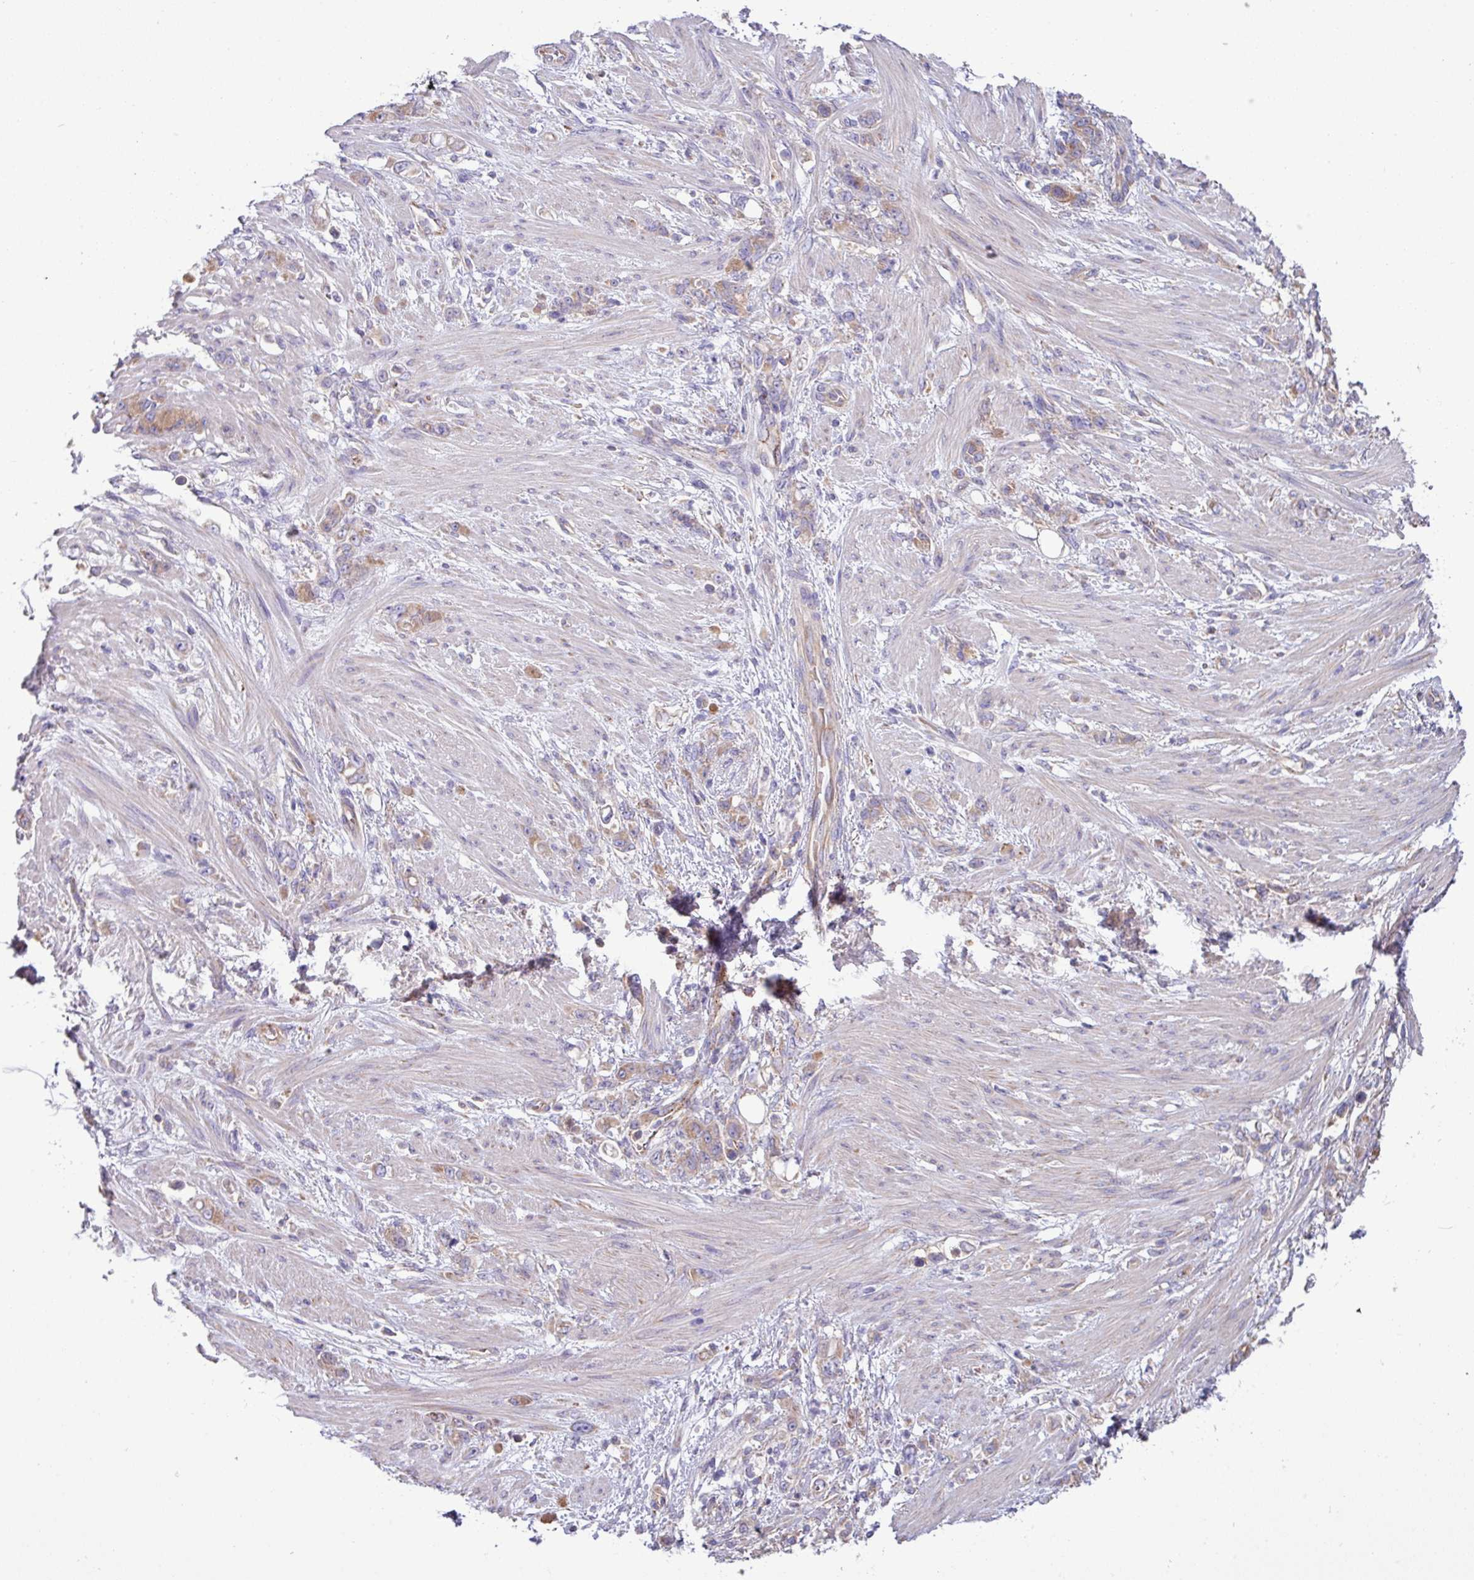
{"staining": {"intensity": "weak", "quantity": ">75%", "location": "cytoplasmic/membranous"}, "tissue": "stomach cancer", "cell_type": "Tumor cells", "image_type": "cancer", "snomed": [{"axis": "morphology", "description": "Normal tissue, NOS"}, {"axis": "morphology", "description": "Adenocarcinoma, NOS"}, {"axis": "topography", "description": "Stomach"}], "caption": "High-power microscopy captured an immunohistochemistry micrograph of adenocarcinoma (stomach), revealing weak cytoplasmic/membranous positivity in about >75% of tumor cells.", "gene": "PPM1J", "patient": {"sex": "female", "age": 79}}